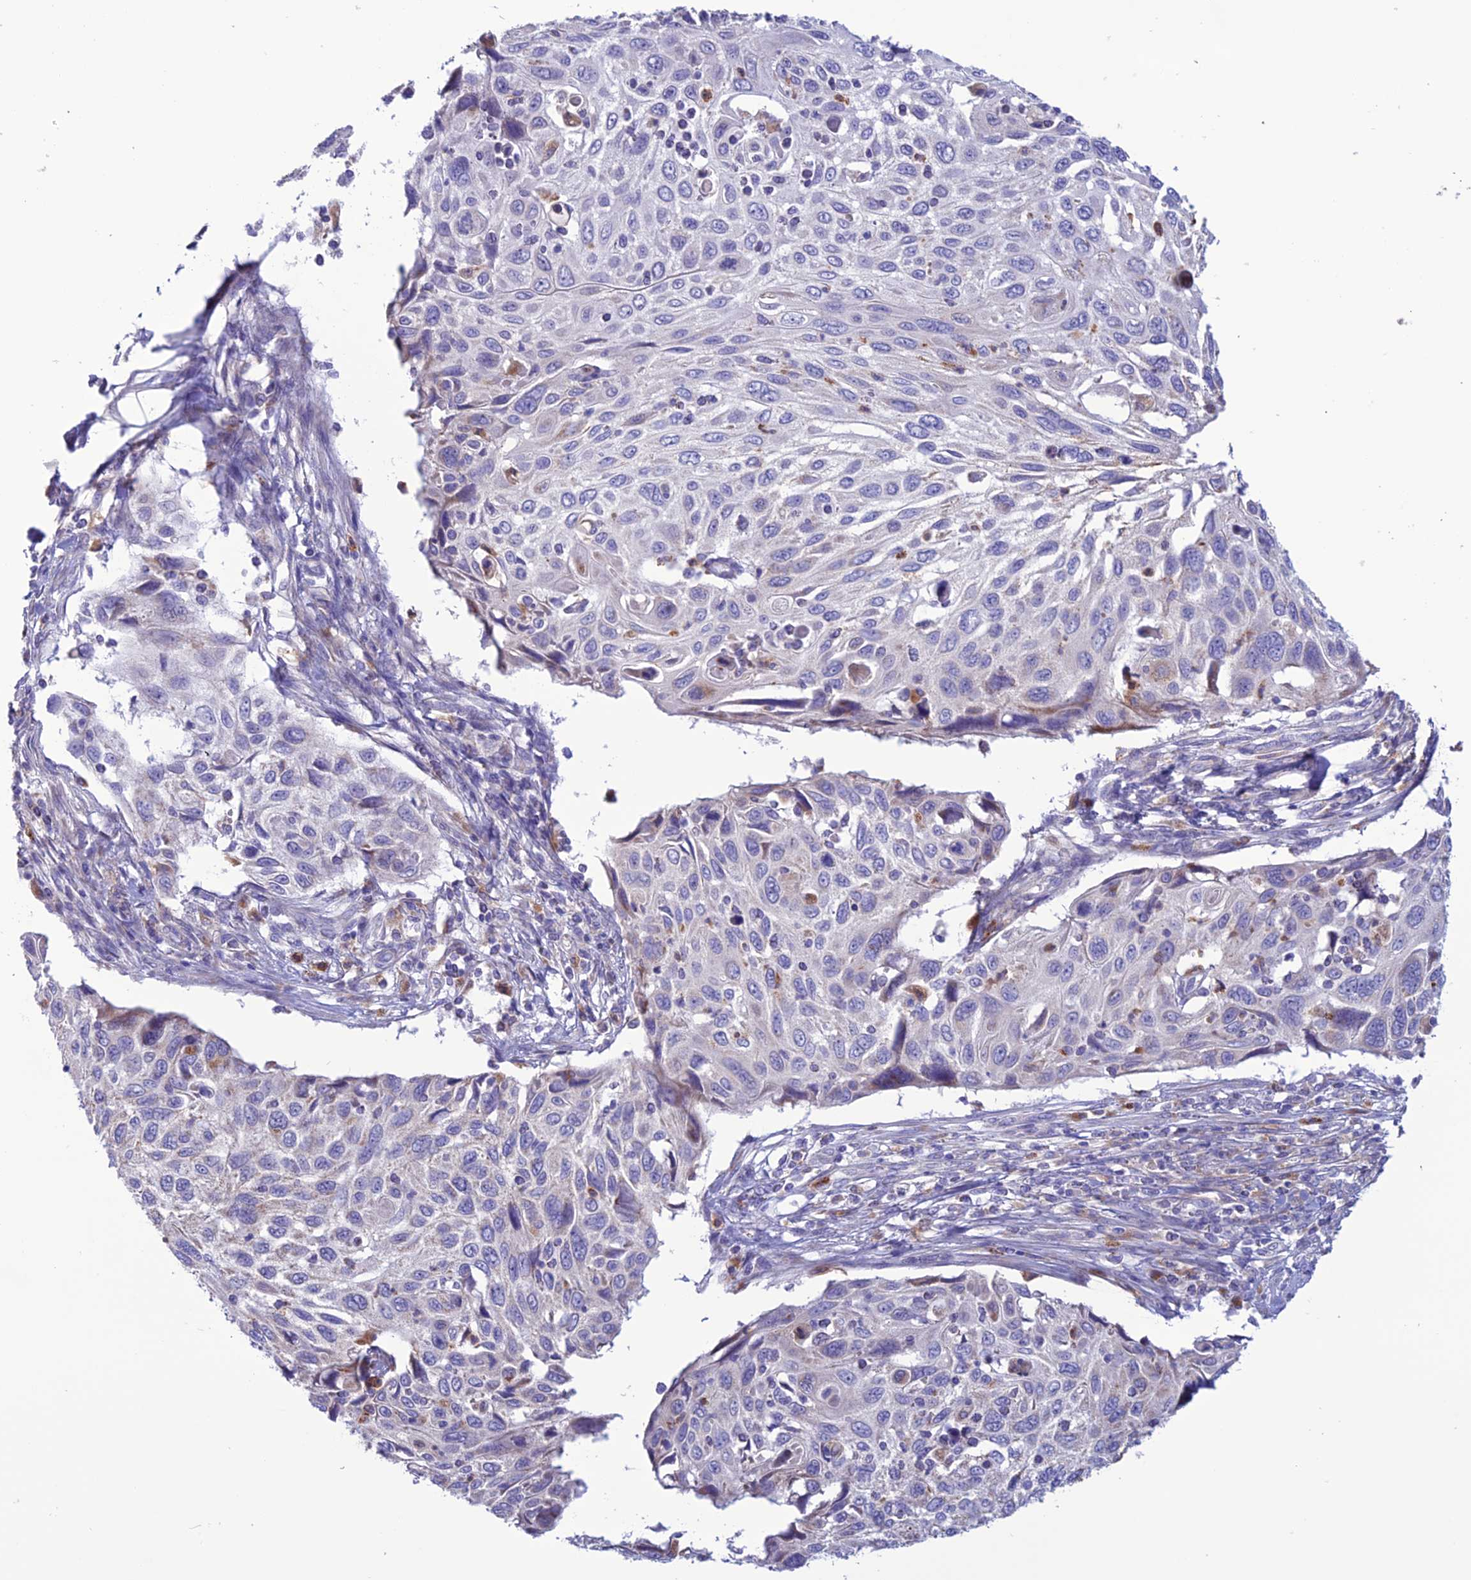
{"staining": {"intensity": "negative", "quantity": "none", "location": "none"}, "tissue": "cervical cancer", "cell_type": "Tumor cells", "image_type": "cancer", "snomed": [{"axis": "morphology", "description": "Squamous cell carcinoma, NOS"}, {"axis": "topography", "description": "Cervix"}], "caption": "Tumor cells show no significant protein expression in squamous cell carcinoma (cervical). (Immunohistochemistry, brightfield microscopy, high magnification).", "gene": "CLCN7", "patient": {"sex": "female", "age": 70}}